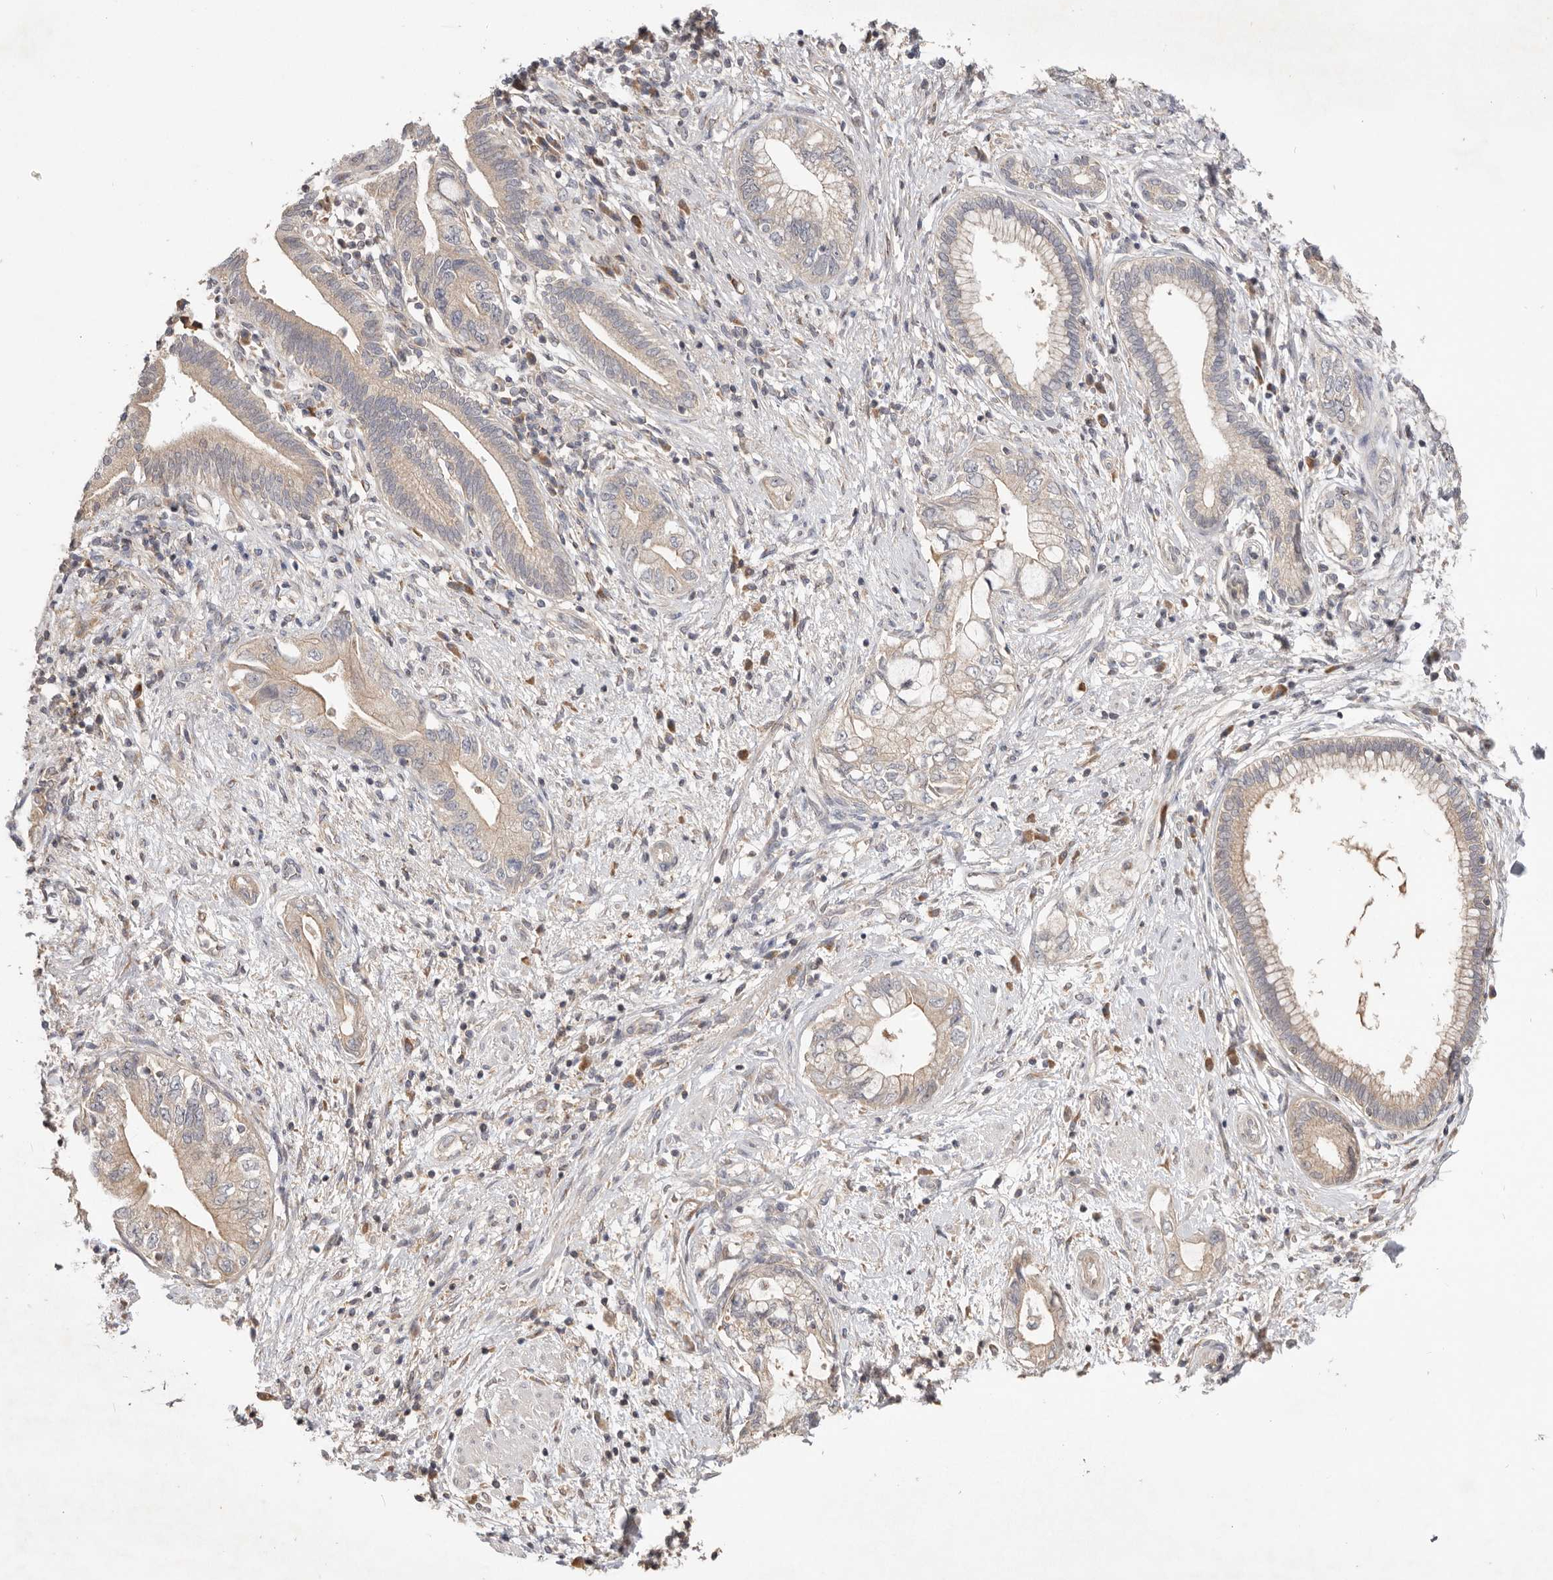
{"staining": {"intensity": "weak", "quantity": "25%-75%", "location": "cytoplasmic/membranous"}, "tissue": "pancreatic cancer", "cell_type": "Tumor cells", "image_type": "cancer", "snomed": [{"axis": "morphology", "description": "Adenocarcinoma, NOS"}, {"axis": "topography", "description": "Pancreas"}], "caption": "Adenocarcinoma (pancreatic) stained with immunohistochemistry exhibits weak cytoplasmic/membranous expression in about 25%-75% of tumor cells. The protein is shown in brown color, while the nuclei are stained blue.", "gene": "LRP6", "patient": {"sex": "female", "age": 73}}